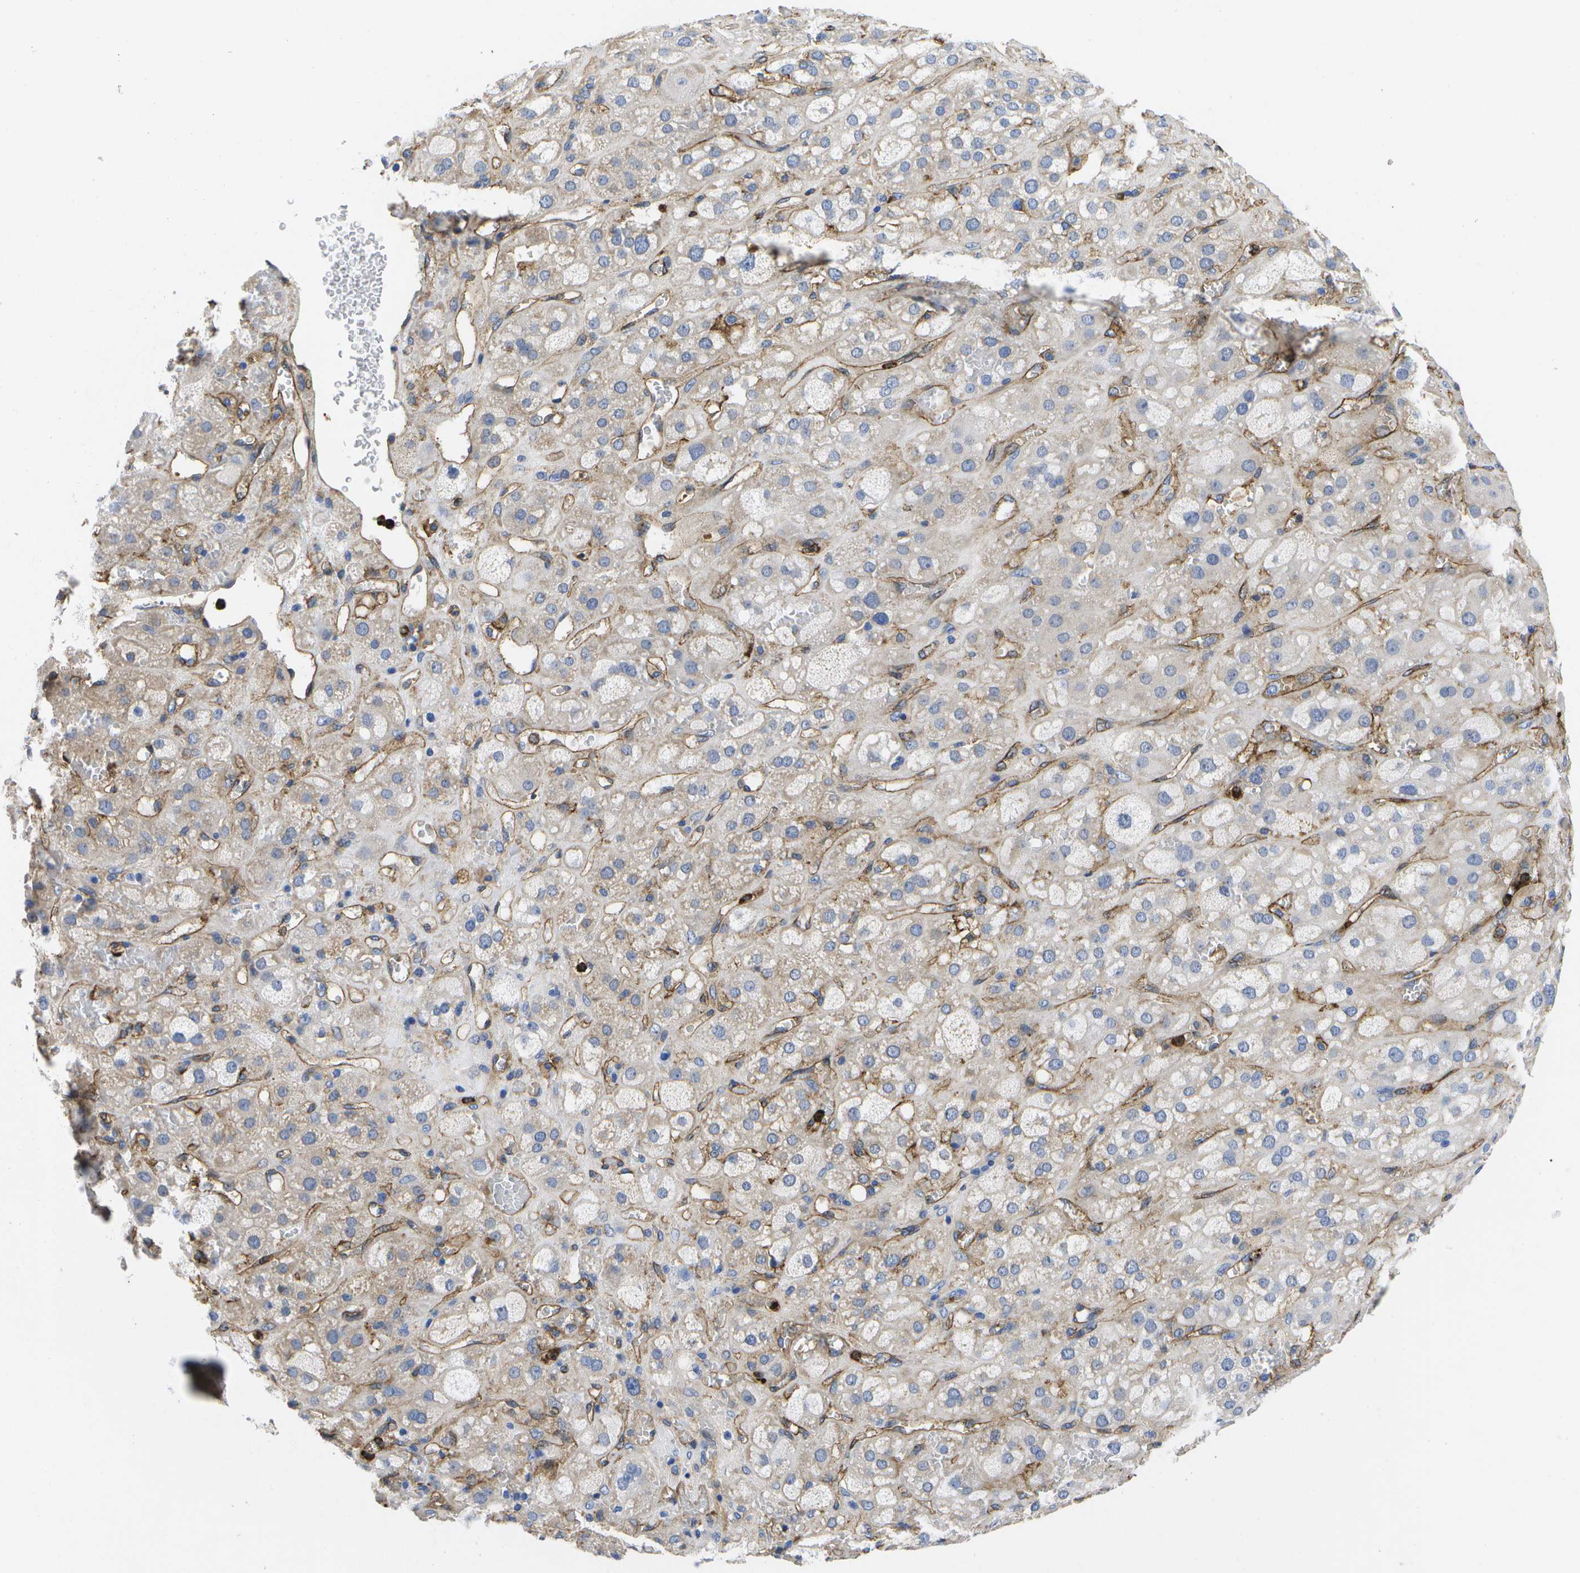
{"staining": {"intensity": "weak", "quantity": "25%-75%", "location": "cytoplasmic/membranous"}, "tissue": "adrenal gland", "cell_type": "Glandular cells", "image_type": "normal", "snomed": [{"axis": "morphology", "description": "Normal tissue, NOS"}, {"axis": "topography", "description": "Adrenal gland"}], "caption": "IHC photomicrograph of benign adrenal gland: adrenal gland stained using immunohistochemistry demonstrates low levels of weak protein expression localized specifically in the cytoplasmic/membranous of glandular cells, appearing as a cytoplasmic/membranous brown color.", "gene": "DYSF", "patient": {"sex": "female", "age": 47}}